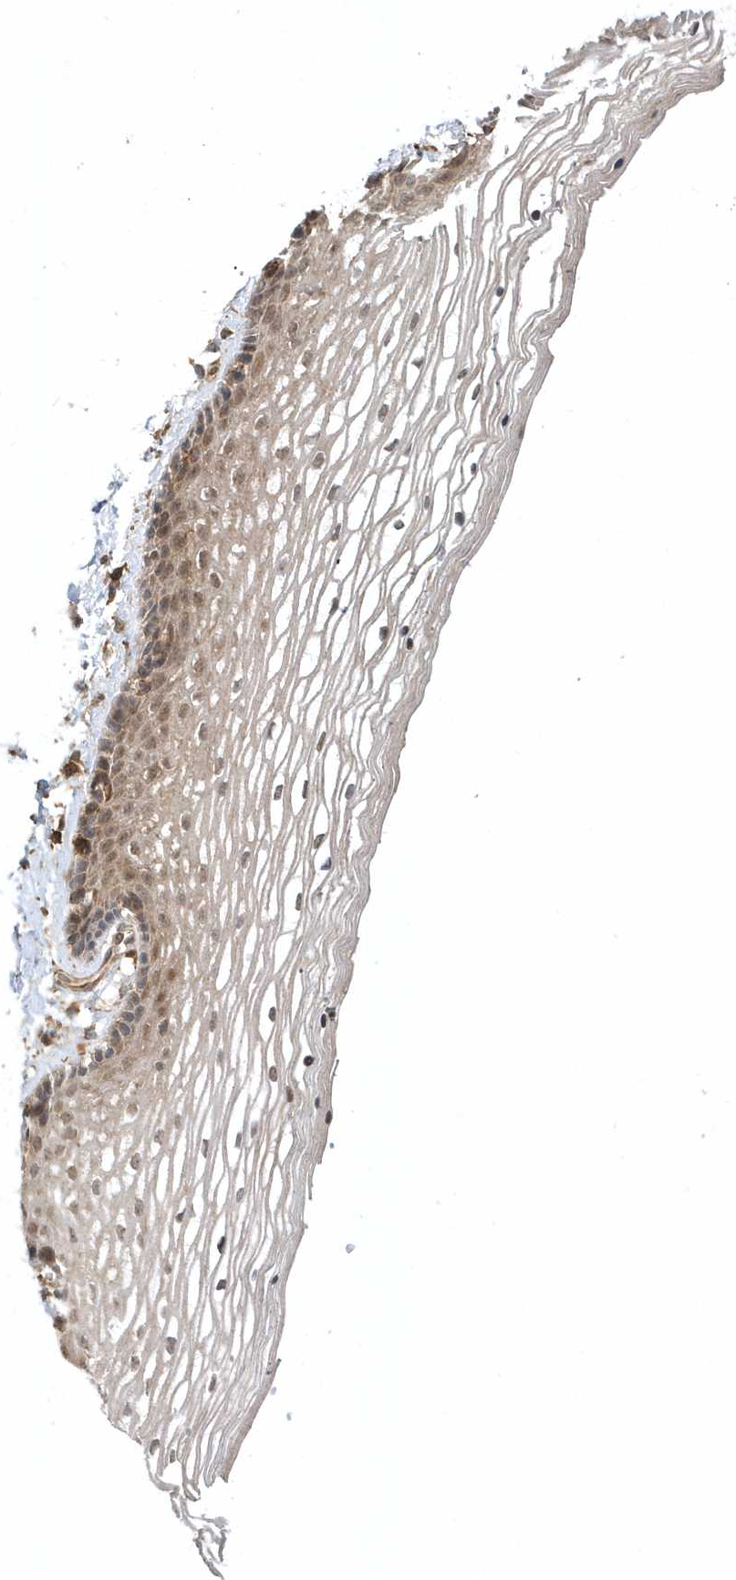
{"staining": {"intensity": "moderate", "quantity": ">75%", "location": "cytoplasmic/membranous,nuclear"}, "tissue": "vagina", "cell_type": "Squamous epithelial cells", "image_type": "normal", "snomed": [{"axis": "morphology", "description": "Normal tissue, NOS"}, {"axis": "topography", "description": "Vagina"}], "caption": "Unremarkable vagina reveals moderate cytoplasmic/membranous,nuclear positivity in approximately >75% of squamous epithelial cells, visualized by immunohistochemistry. Ihc stains the protein in brown and the nuclei are stained blue.", "gene": "GFM2", "patient": {"sex": "female", "age": 46}}